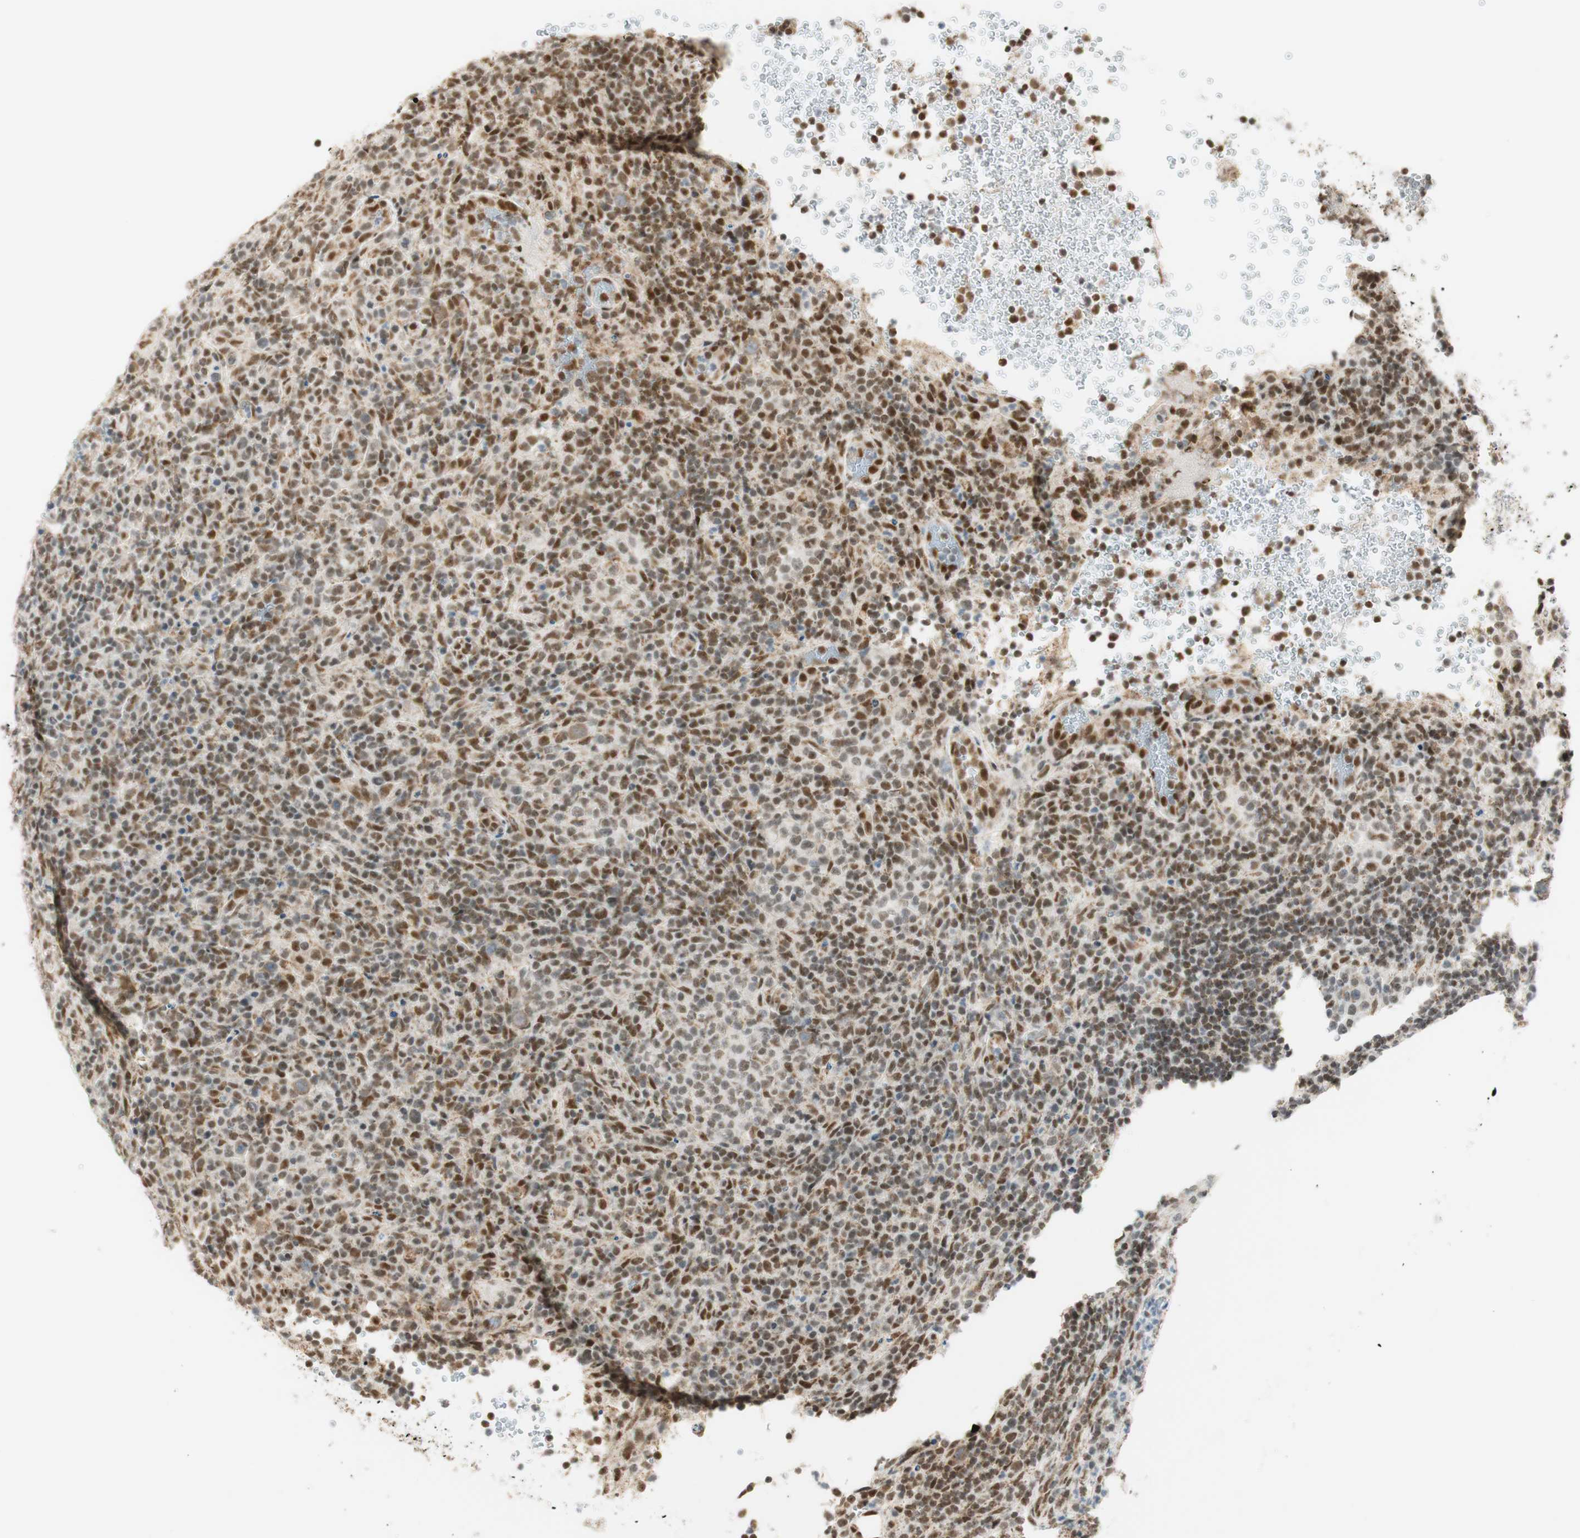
{"staining": {"intensity": "moderate", "quantity": "25%-75%", "location": "nuclear"}, "tissue": "lymphoma", "cell_type": "Tumor cells", "image_type": "cancer", "snomed": [{"axis": "morphology", "description": "Malignant lymphoma, non-Hodgkin's type, High grade"}, {"axis": "topography", "description": "Lymph node"}], "caption": "IHC (DAB (3,3'-diaminobenzidine)) staining of lymphoma reveals moderate nuclear protein positivity in about 25%-75% of tumor cells. The protein is stained brown, and the nuclei are stained in blue (DAB IHC with brightfield microscopy, high magnification).", "gene": "ZNF782", "patient": {"sex": "female", "age": 76}}